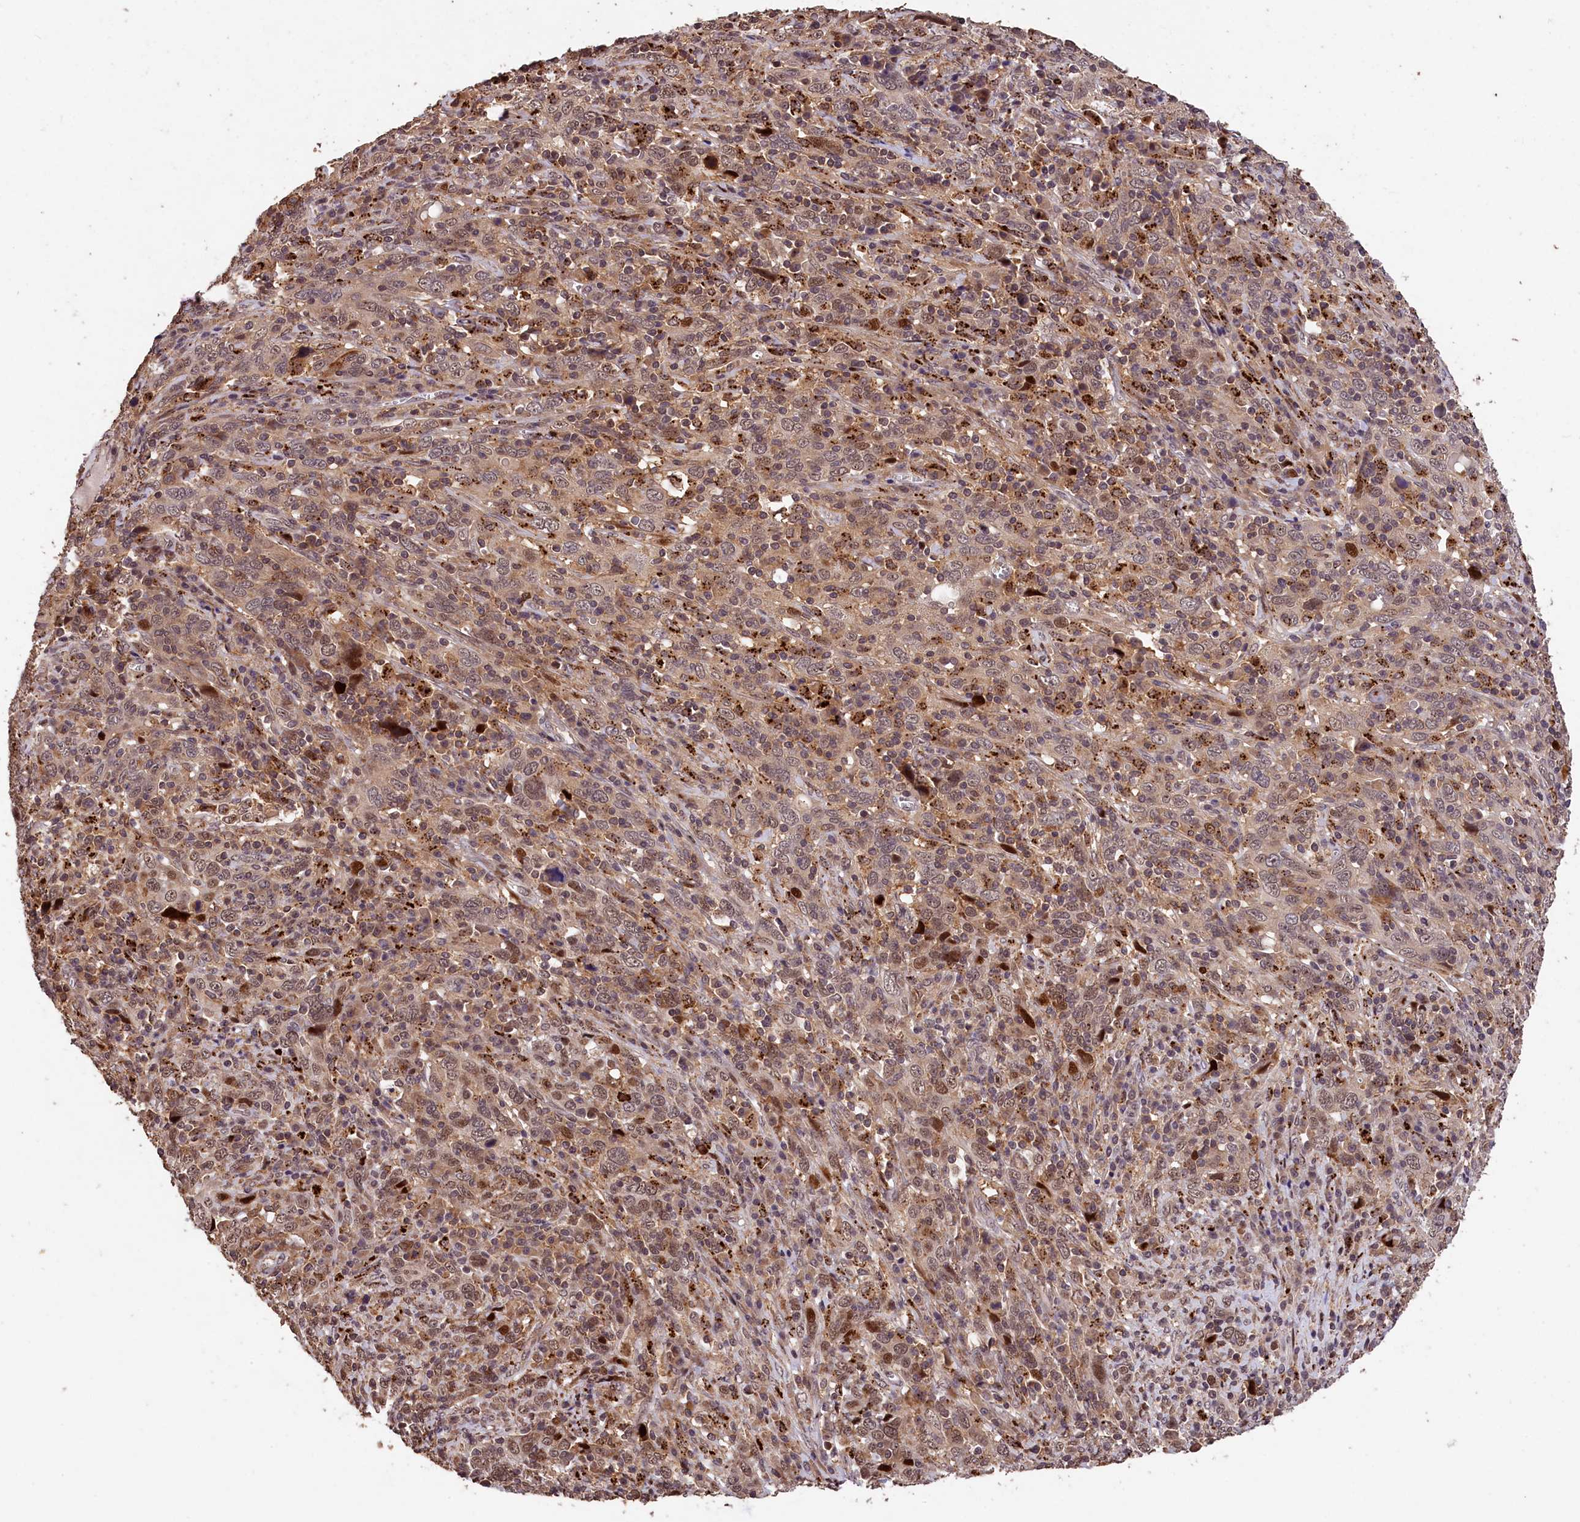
{"staining": {"intensity": "moderate", "quantity": "25%-75%", "location": "nuclear"}, "tissue": "cervical cancer", "cell_type": "Tumor cells", "image_type": "cancer", "snomed": [{"axis": "morphology", "description": "Squamous cell carcinoma, NOS"}, {"axis": "topography", "description": "Cervix"}], "caption": "Immunohistochemistry (IHC) (DAB (3,3'-diaminobenzidine)) staining of human cervical cancer exhibits moderate nuclear protein staining in approximately 25%-75% of tumor cells.", "gene": "PHAF1", "patient": {"sex": "female", "age": 46}}